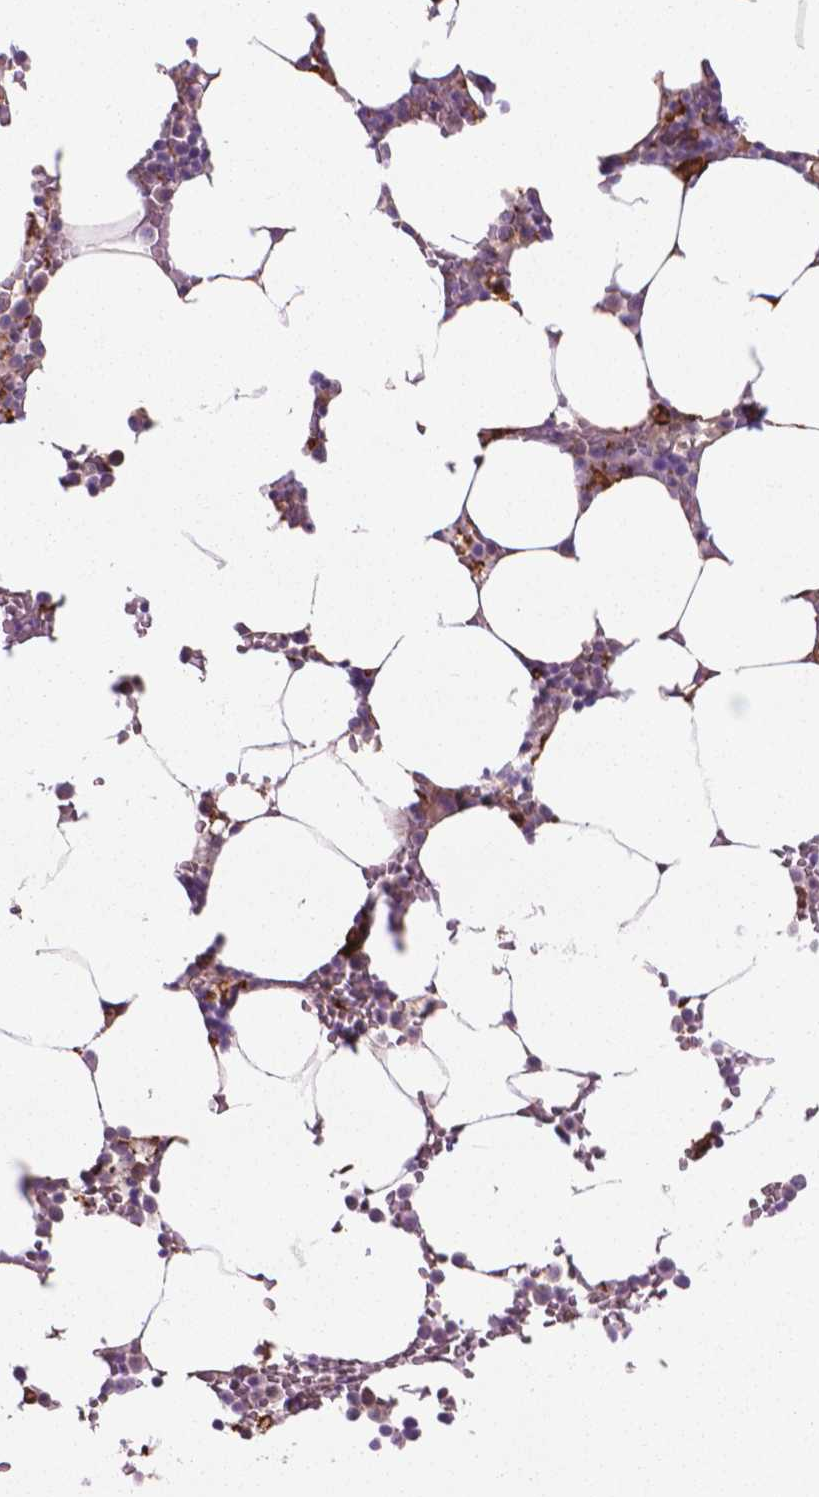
{"staining": {"intensity": "moderate", "quantity": "<25%", "location": "cytoplasmic/membranous"}, "tissue": "bone marrow", "cell_type": "Hematopoietic cells", "image_type": "normal", "snomed": [{"axis": "morphology", "description": "Normal tissue, NOS"}, {"axis": "topography", "description": "Bone marrow"}], "caption": "Hematopoietic cells show moderate cytoplasmic/membranous positivity in about <25% of cells in normal bone marrow.", "gene": "CORO1B", "patient": {"sex": "female", "age": 52}}